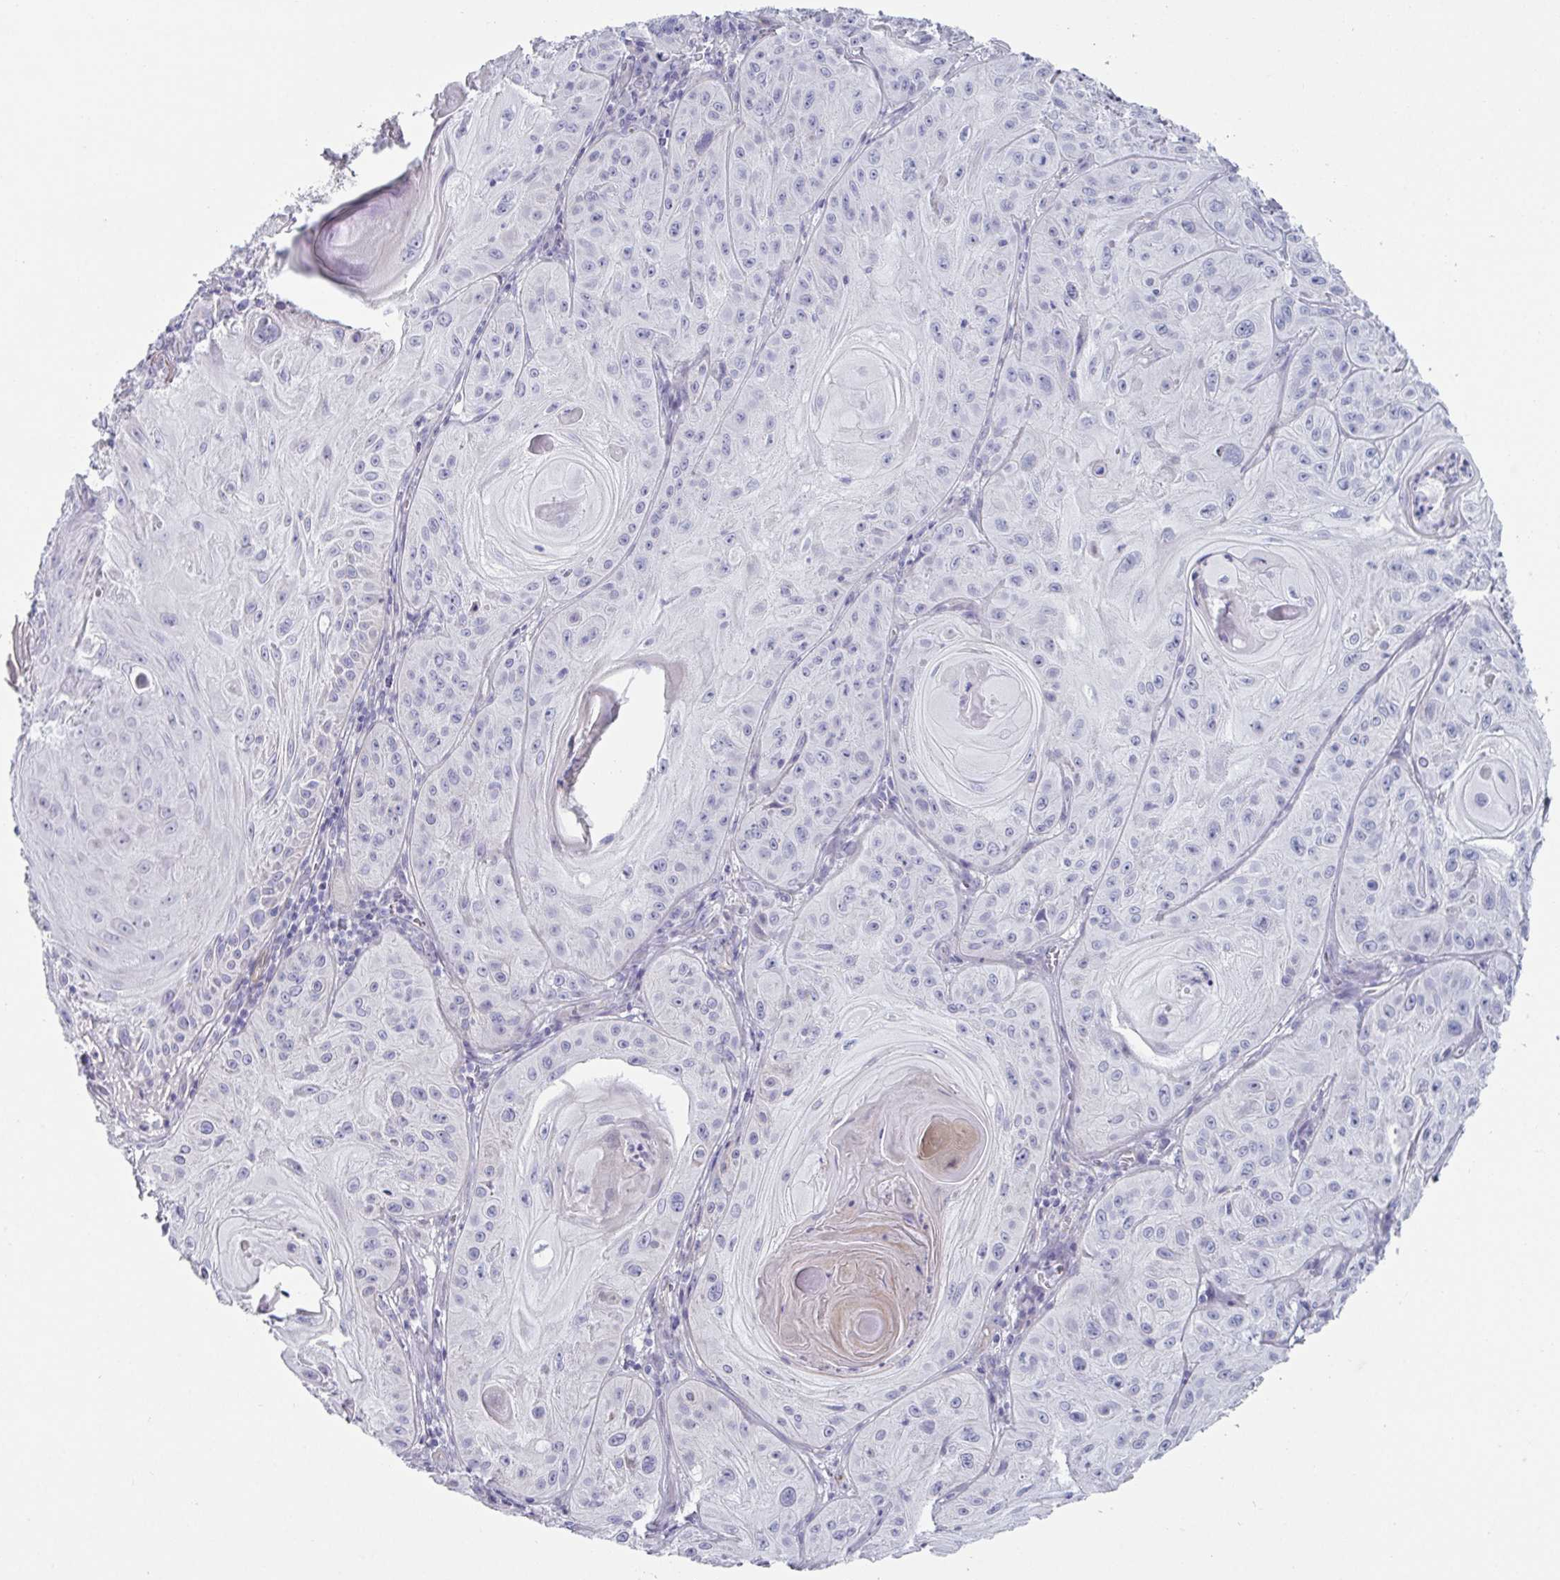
{"staining": {"intensity": "negative", "quantity": "none", "location": "none"}, "tissue": "skin cancer", "cell_type": "Tumor cells", "image_type": "cancer", "snomed": [{"axis": "morphology", "description": "Squamous cell carcinoma, NOS"}, {"axis": "topography", "description": "Skin"}], "caption": "Skin cancer was stained to show a protein in brown. There is no significant positivity in tumor cells. (DAB immunohistochemistry with hematoxylin counter stain).", "gene": "OR5P3", "patient": {"sex": "male", "age": 85}}